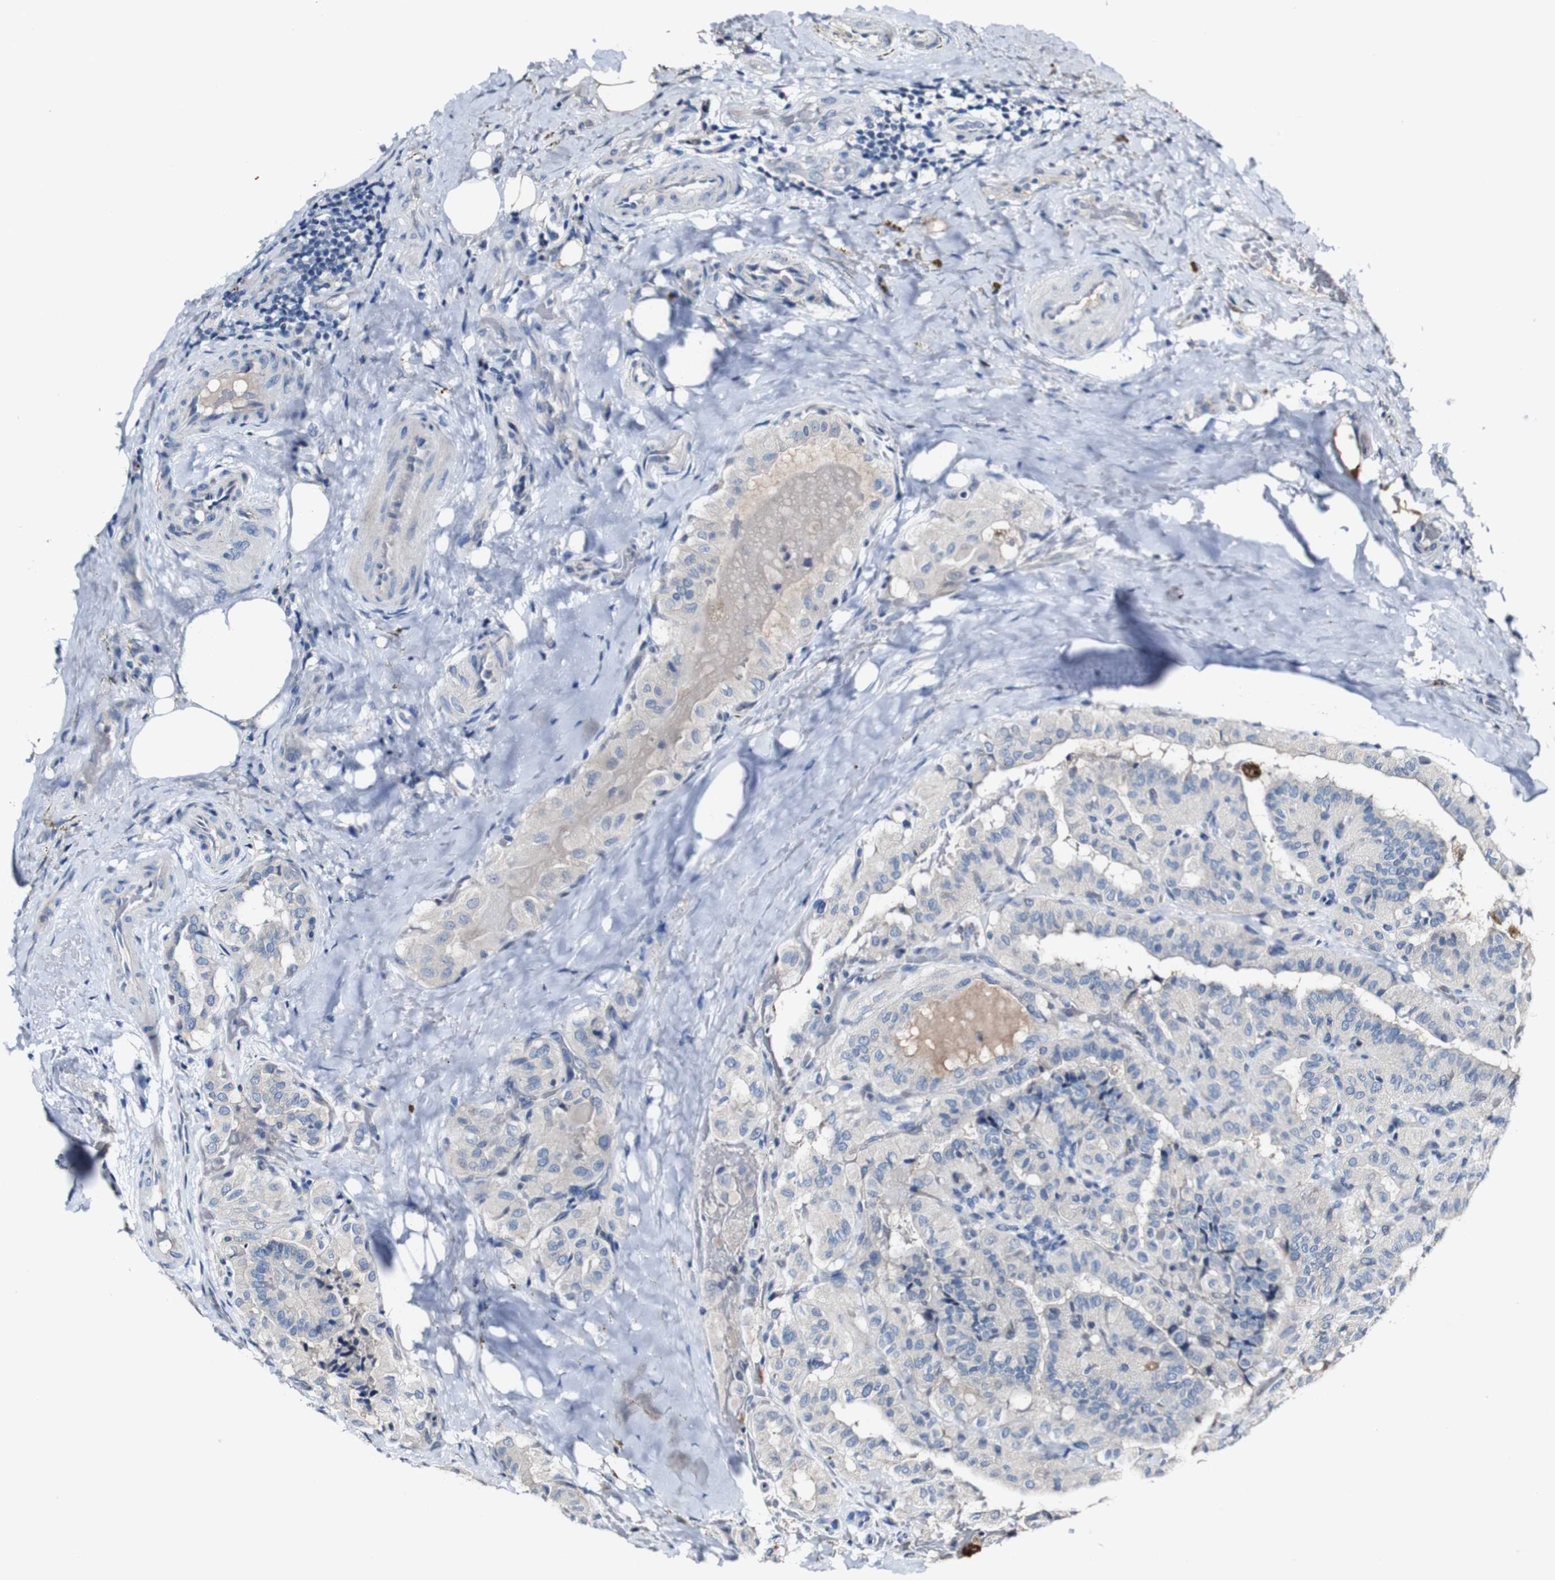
{"staining": {"intensity": "negative", "quantity": "none", "location": "none"}, "tissue": "thyroid cancer", "cell_type": "Tumor cells", "image_type": "cancer", "snomed": [{"axis": "morphology", "description": "Papillary adenocarcinoma, NOS"}, {"axis": "topography", "description": "Thyroid gland"}], "caption": "Immunohistochemistry of papillary adenocarcinoma (thyroid) exhibits no positivity in tumor cells.", "gene": "GRAMD1A", "patient": {"sex": "male", "age": 77}}